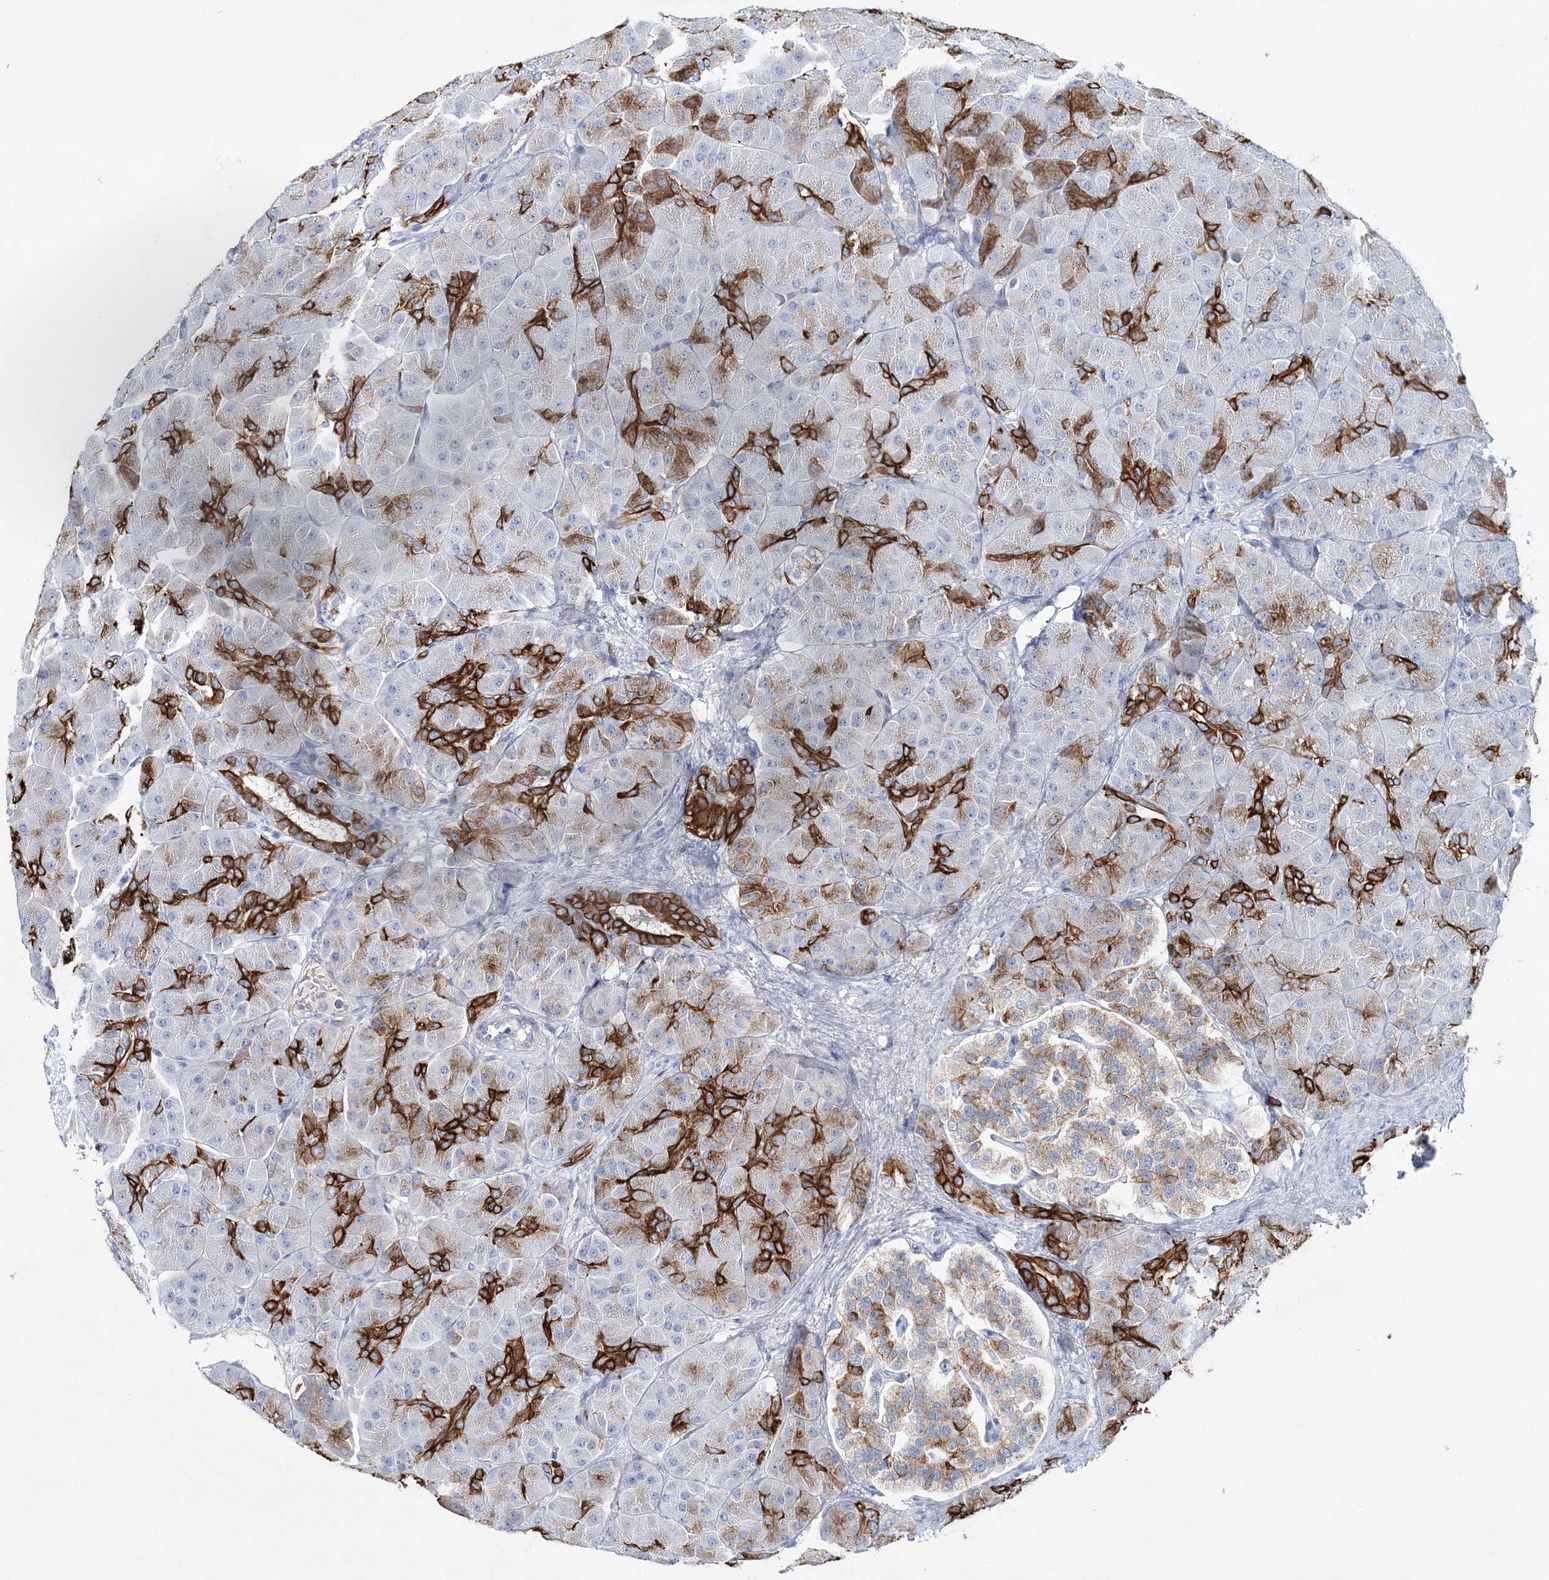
{"staining": {"intensity": "strong", "quantity": "25%-75%", "location": "cytoplasmic/membranous"}, "tissue": "pancreas", "cell_type": "Exocrine glandular cells", "image_type": "normal", "snomed": [{"axis": "morphology", "description": "Normal tissue, NOS"}, {"axis": "topography", "description": "Pancreas"}], "caption": "DAB immunohistochemical staining of benign human pancreas exhibits strong cytoplasmic/membranous protein positivity in approximately 25%-75% of exocrine glandular cells. Nuclei are stained in blue.", "gene": "ADGRL1", "patient": {"sex": "male", "age": 66}}